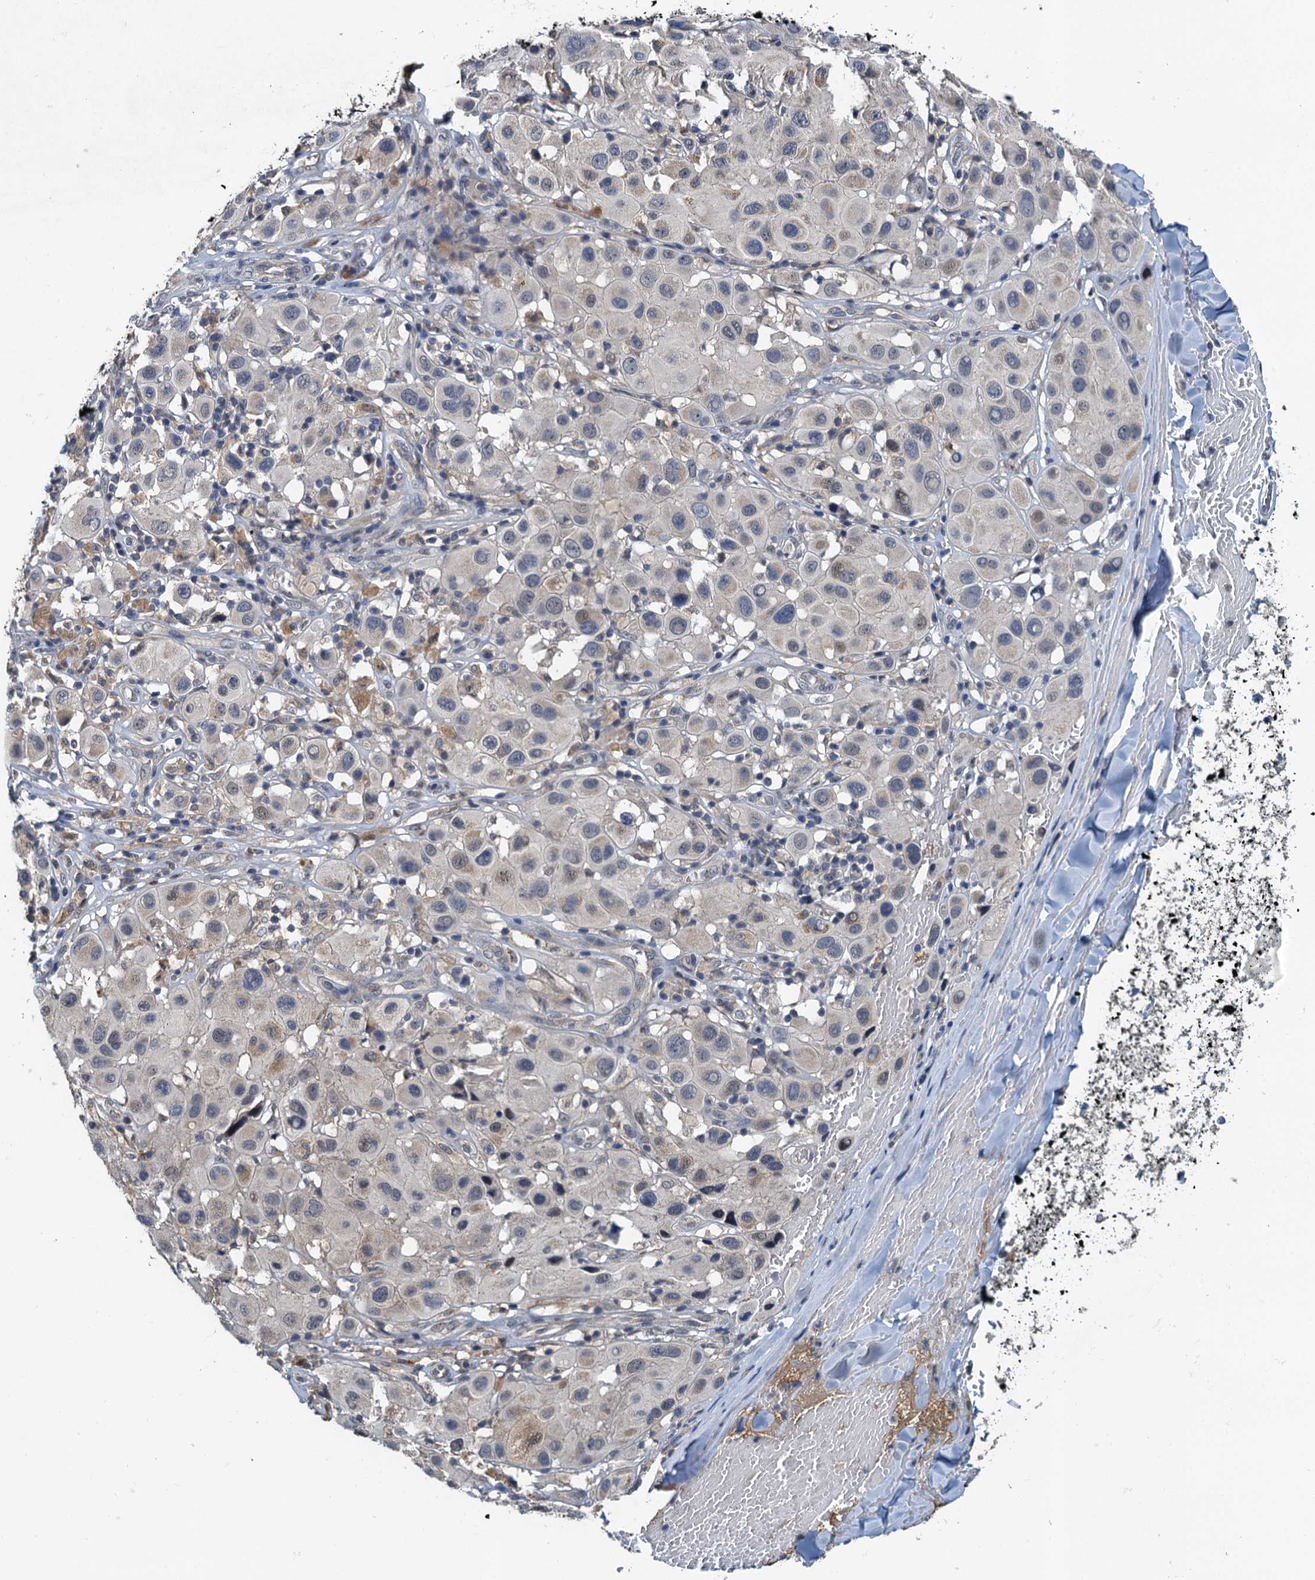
{"staining": {"intensity": "negative", "quantity": "none", "location": "none"}, "tissue": "melanoma", "cell_type": "Tumor cells", "image_type": "cancer", "snomed": [{"axis": "morphology", "description": "Malignant melanoma, Metastatic site"}, {"axis": "topography", "description": "Skin"}], "caption": "Melanoma was stained to show a protein in brown. There is no significant staining in tumor cells.", "gene": "ZNF606", "patient": {"sex": "male", "age": 41}}